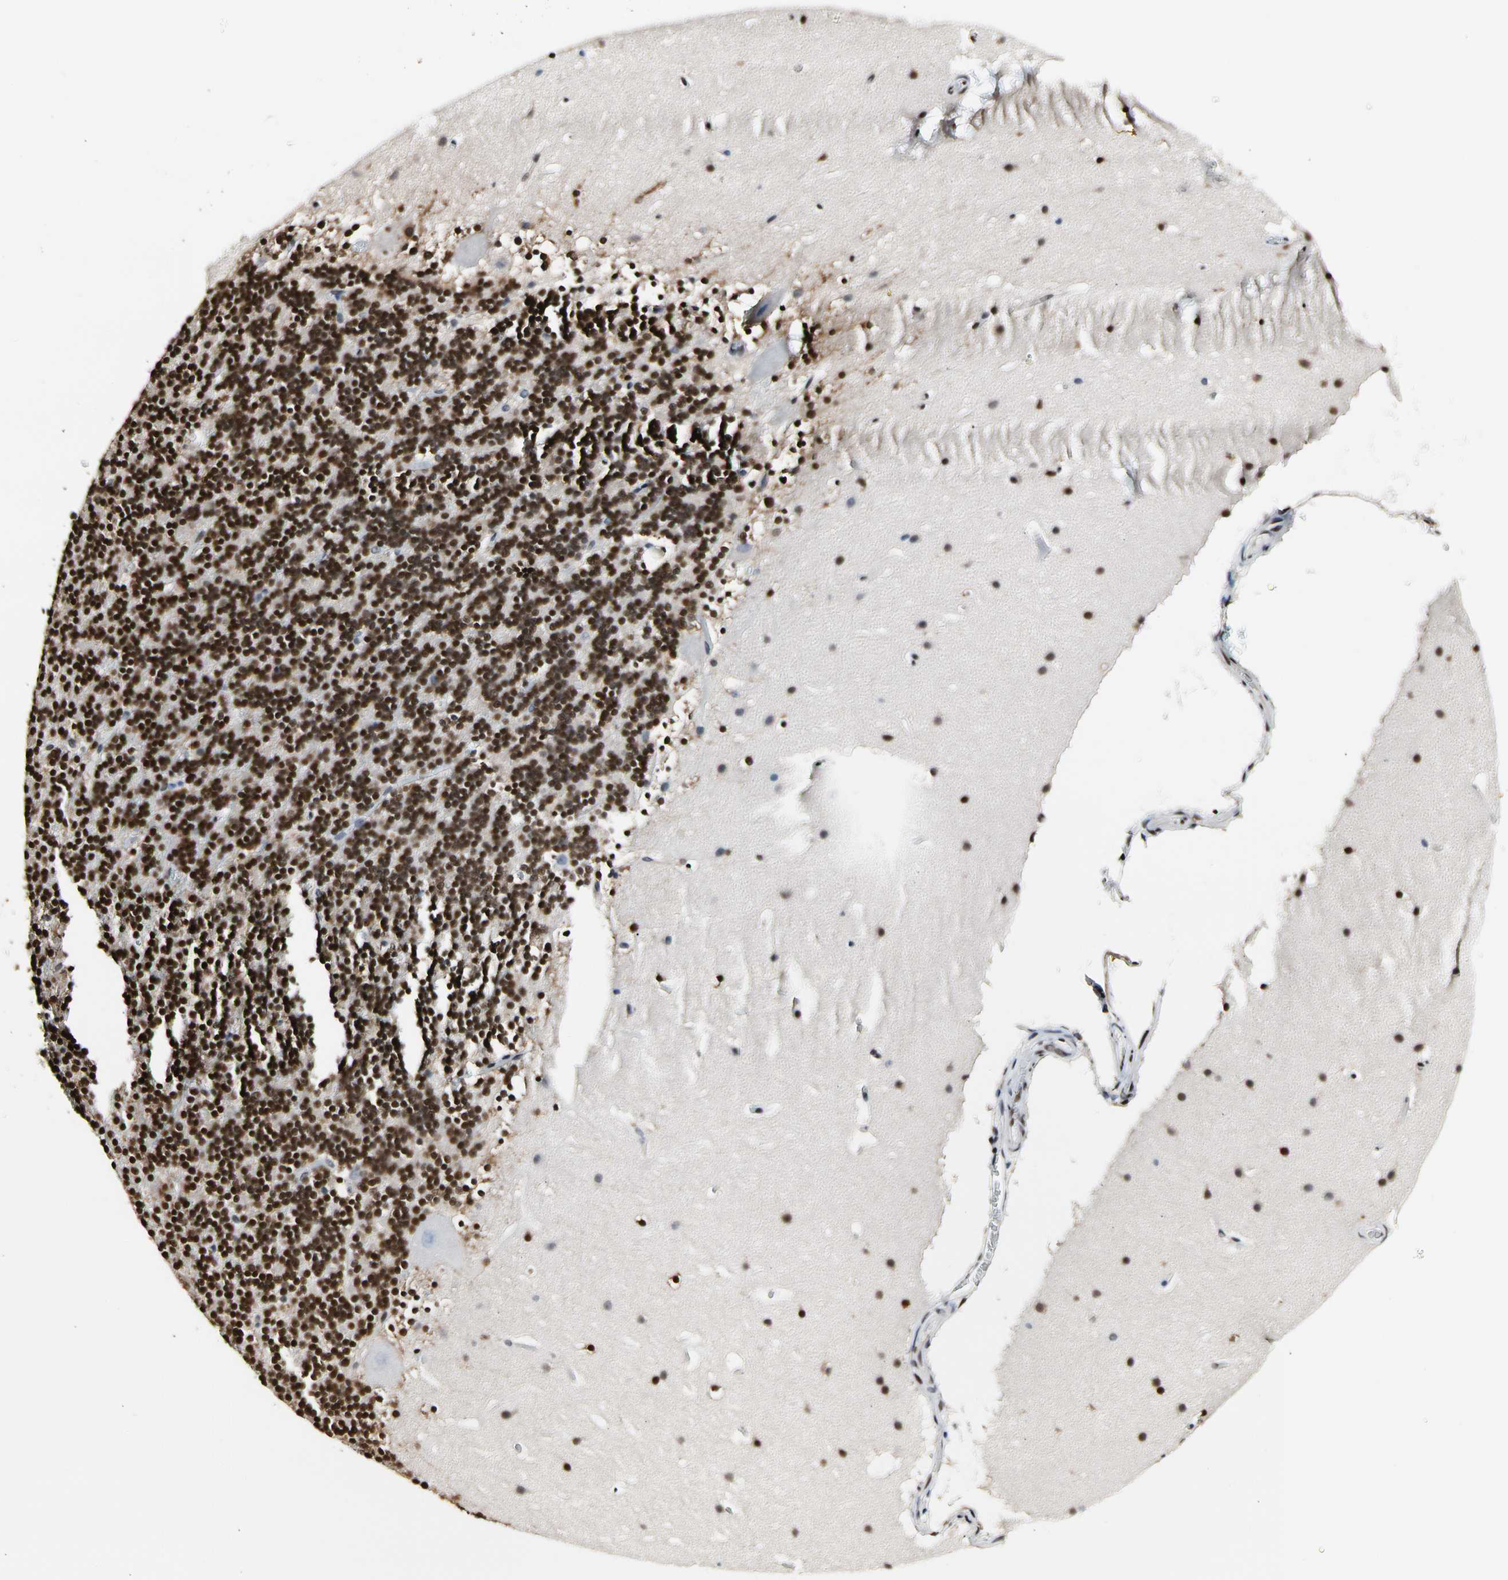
{"staining": {"intensity": "strong", "quantity": ">75%", "location": "nuclear"}, "tissue": "cerebellum", "cell_type": "Cells in granular layer", "image_type": "normal", "snomed": [{"axis": "morphology", "description": "Normal tissue, NOS"}, {"axis": "topography", "description": "Cerebellum"}], "caption": "Brown immunohistochemical staining in benign human cerebellum demonstrates strong nuclear staining in about >75% of cells in granular layer.", "gene": "NFIA", "patient": {"sex": "female", "age": 19}}